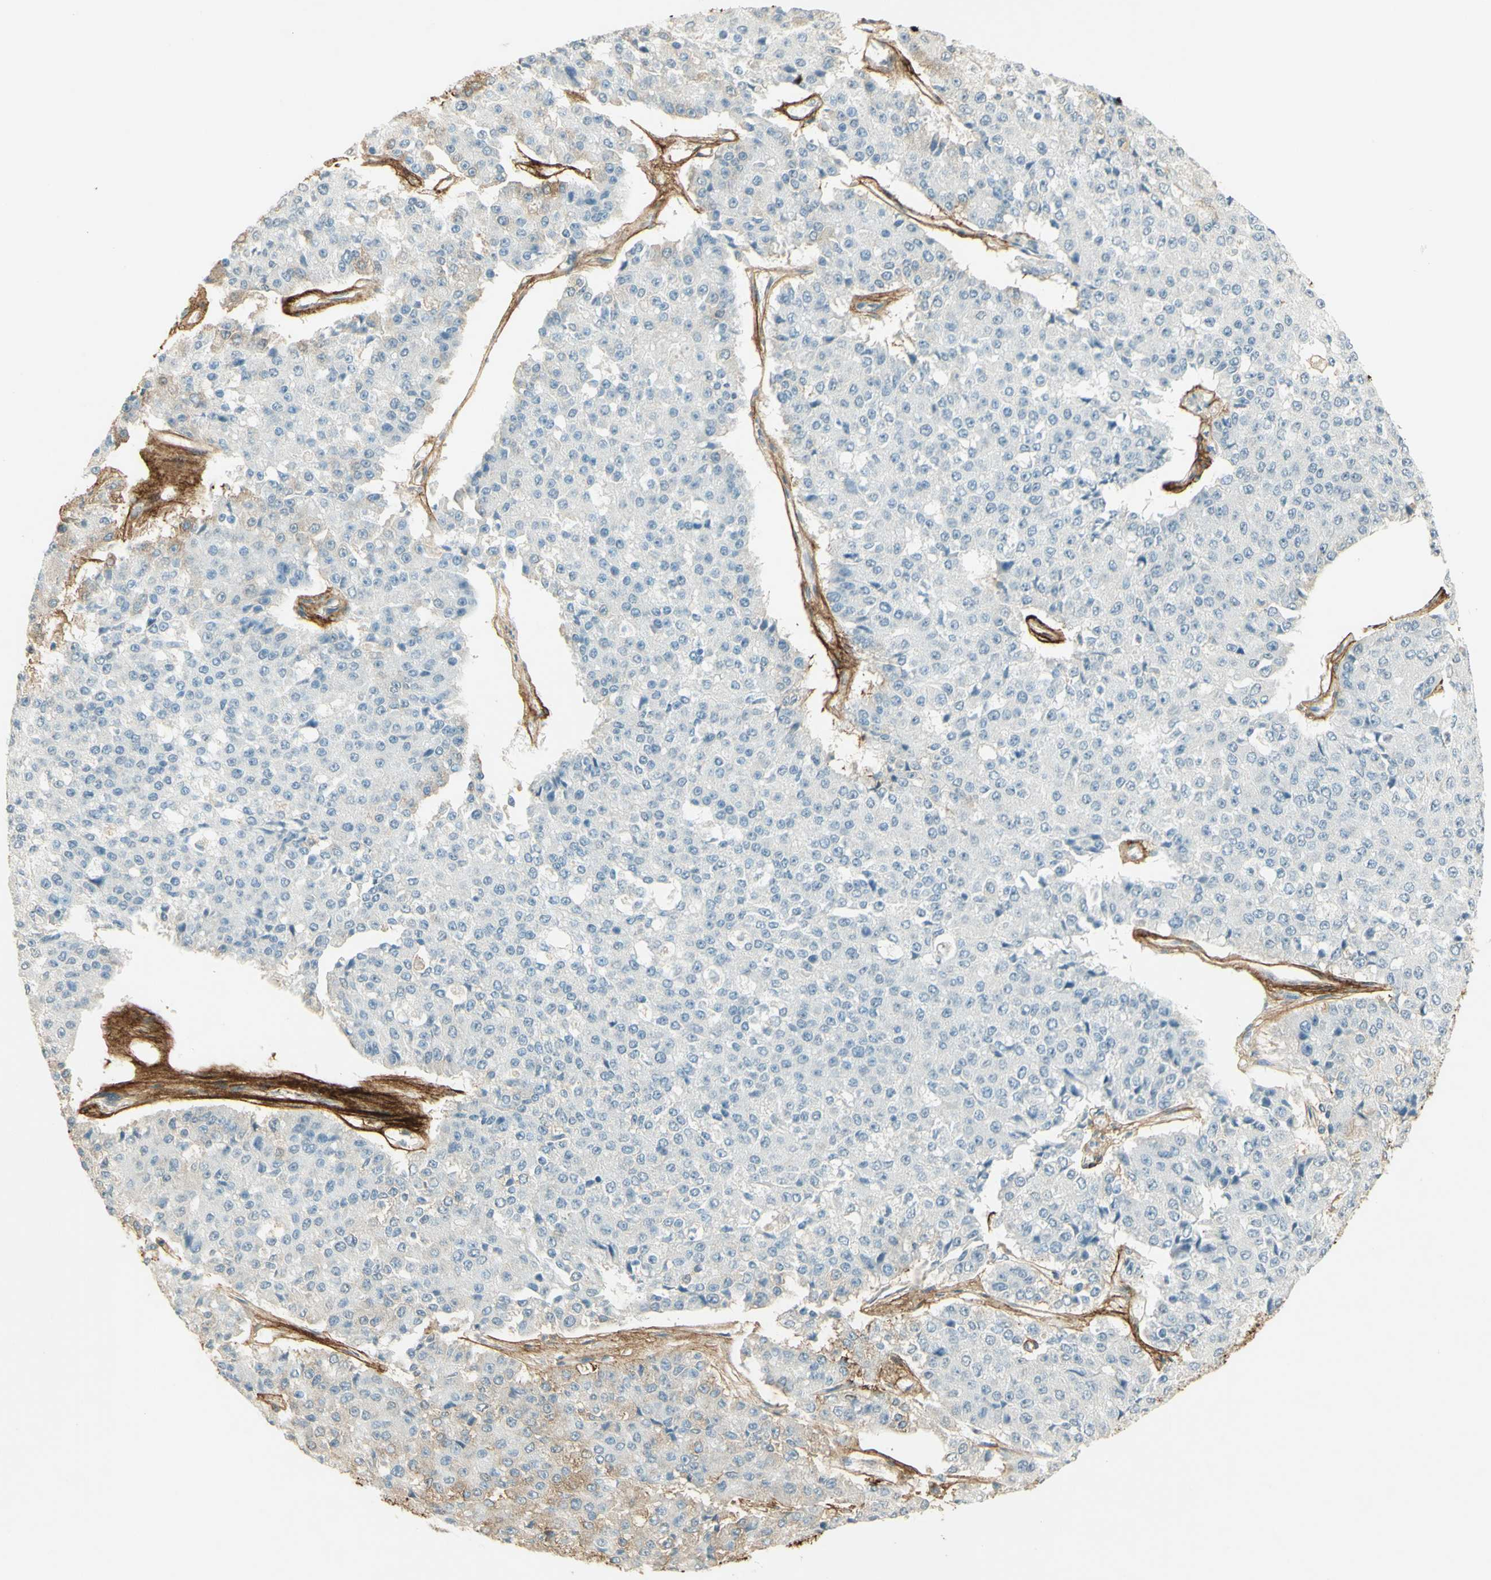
{"staining": {"intensity": "weak", "quantity": "<25%", "location": "cytoplasmic/membranous"}, "tissue": "pancreatic cancer", "cell_type": "Tumor cells", "image_type": "cancer", "snomed": [{"axis": "morphology", "description": "Adenocarcinoma, NOS"}, {"axis": "topography", "description": "Pancreas"}], "caption": "Immunohistochemistry (IHC) photomicrograph of pancreatic cancer stained for a protein (brown), which exhibits no staining in tumor cells. Nuclei are stained in blue.", "gene": "TNN", "patient": {"sex": "male", "age": 50}}